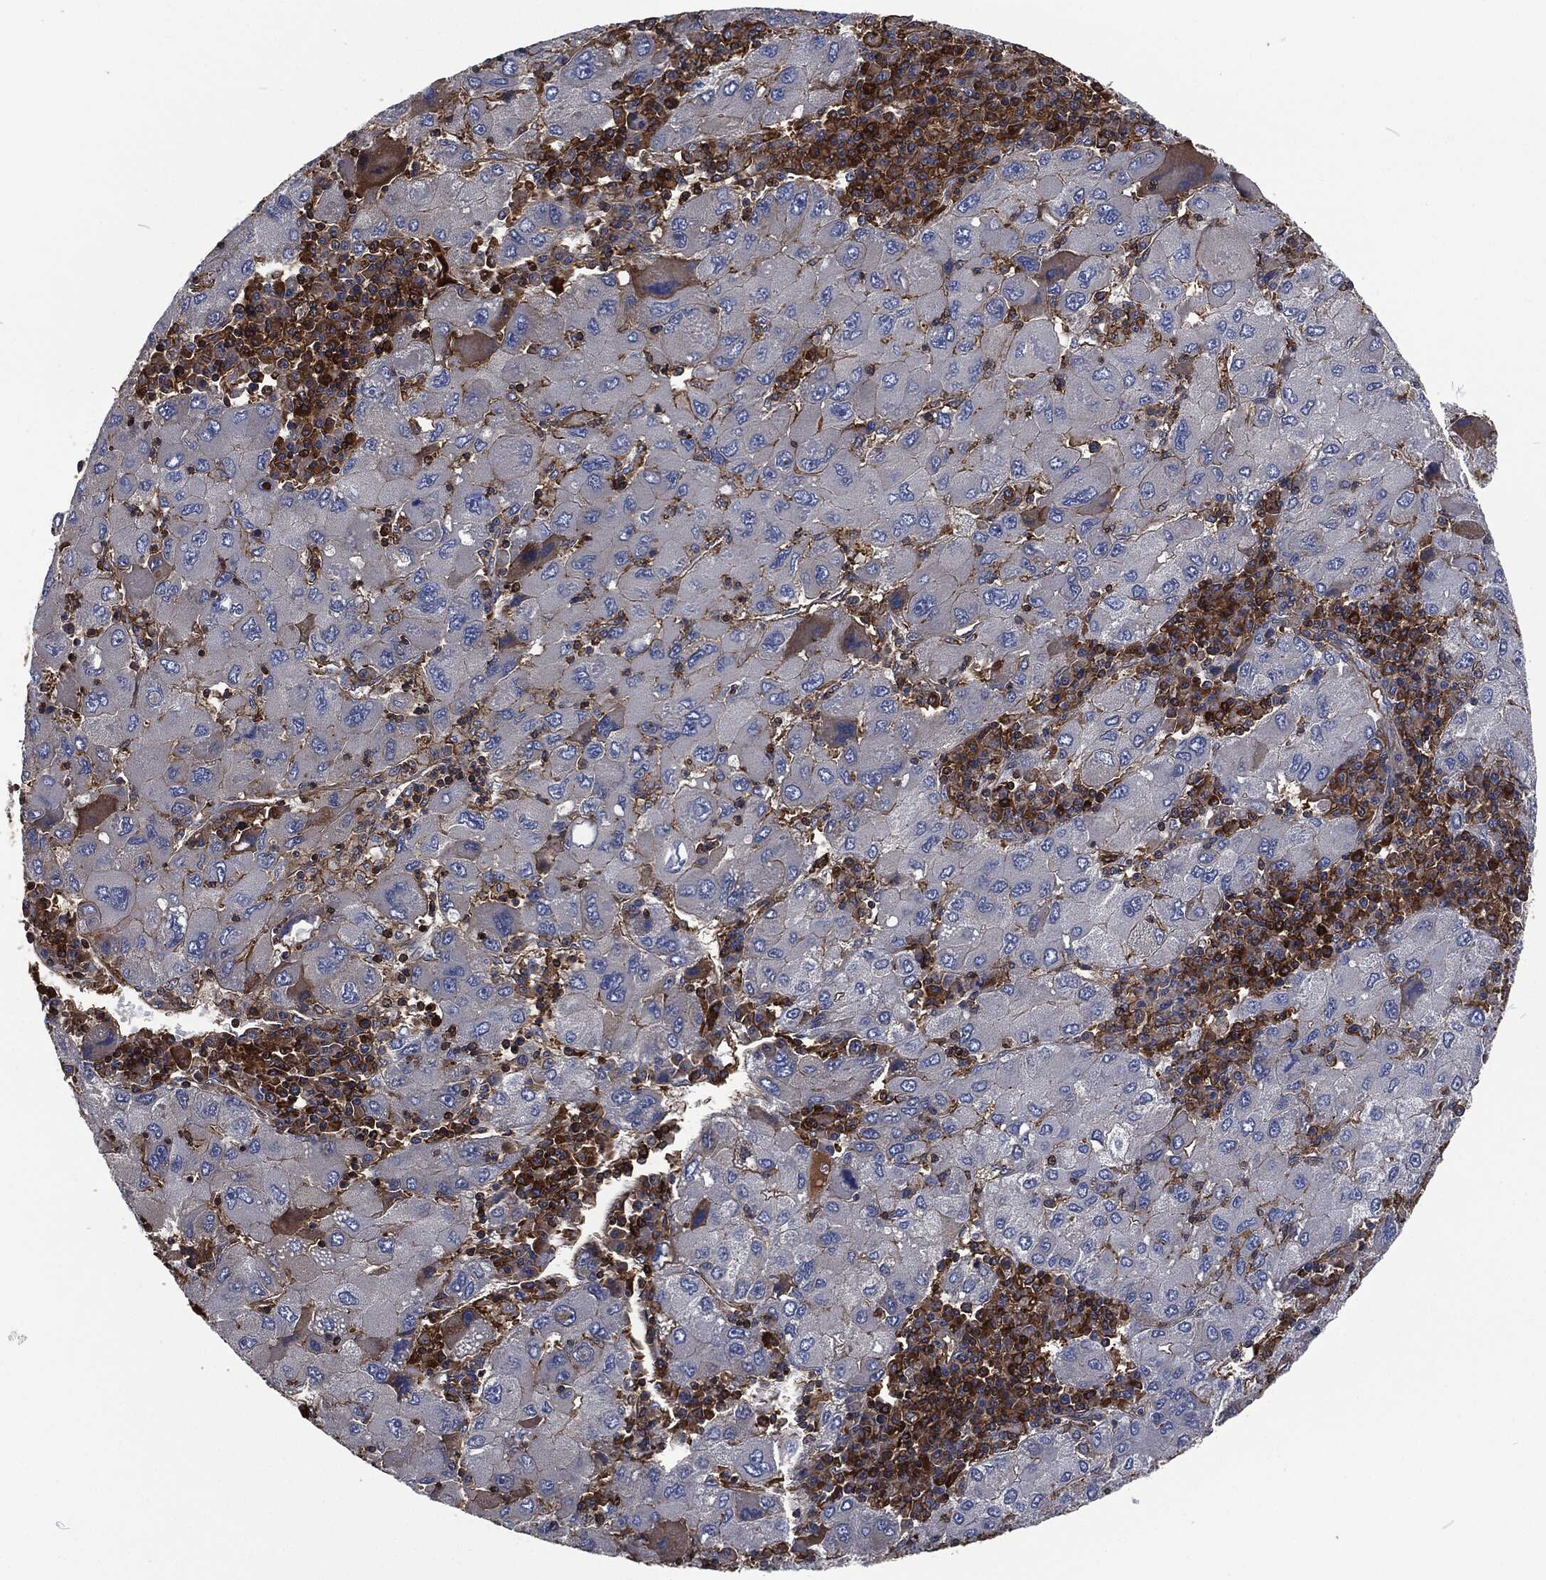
{"staining": {"intensity": "negative", "quantity": "none", "location": "none"}, "tissue": "liver cancer", "cell_type": "Tumor cells", "image_type": "cancer", "snomed": [{"axis": "morphology", "description": "Carcinoma, Hepatocellular, NOS"}, {"axis": "topography", "description": "Liver"}], "caption": "The micrograph reveals no staining of tumor cells in liver cancer.", "gene": "LGALS9", "patient": {"sex": "male", "age": 75}}